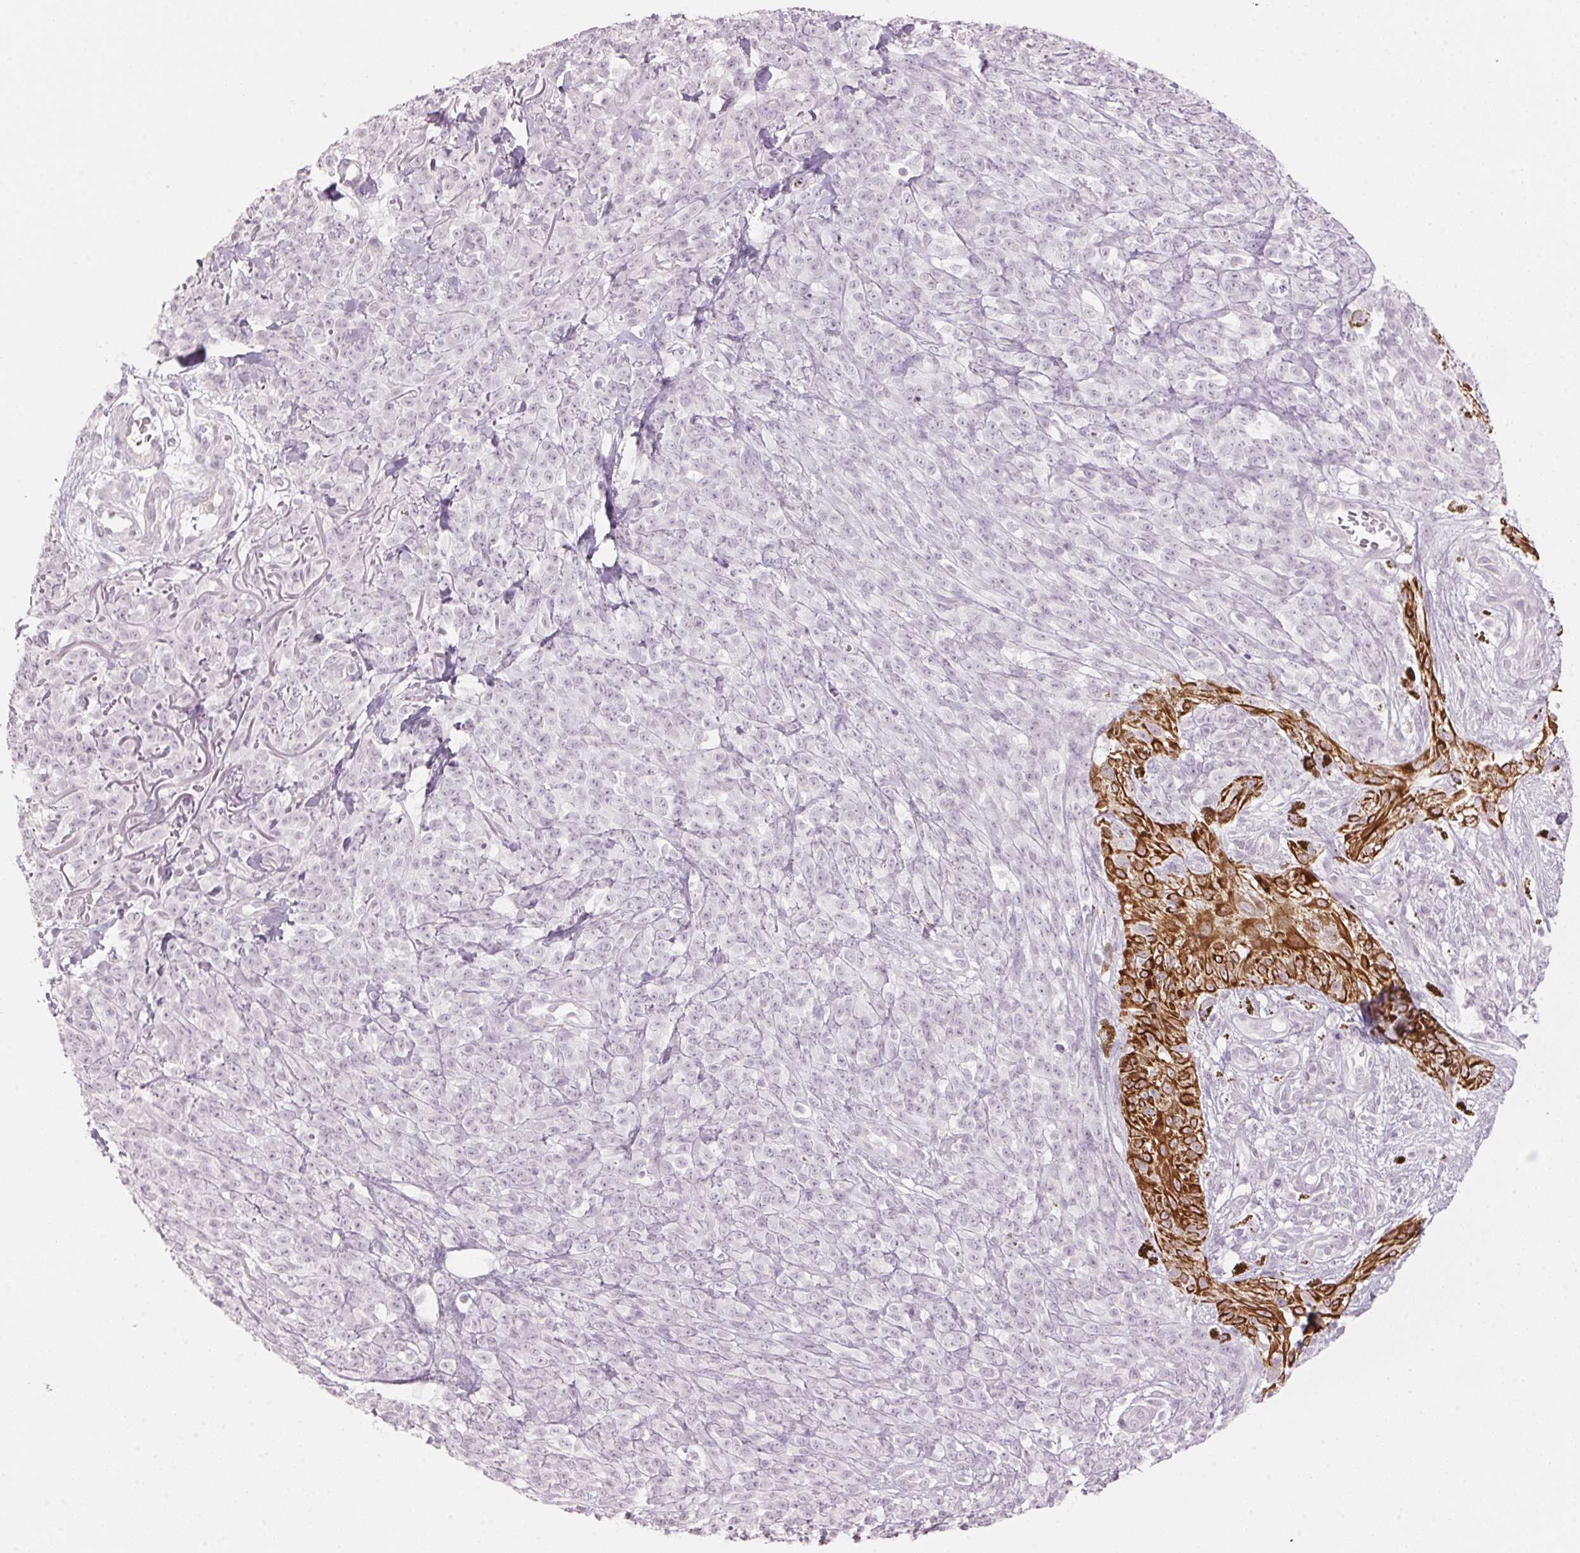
{"staining": {"intensity": "negative", "quantity": "none", "location": "none"}, "tissue": "melanoma", "cell_type": "Tumor cells", "image_type": "cancer", "snomed": [{"axis": "morphology", "description": "Malignant melanoma, NOS"}, {"axis": "topography", "description": "Skin"}, {"axis": "topography", "description": "Skin of trunk"}], "caption": "IHC image of human malignant melanoma stained for a protein (brown), which reveals no expression in tumor cells.", "gene": "SCTR", "patient": {"sex": "male", "age": 74}}